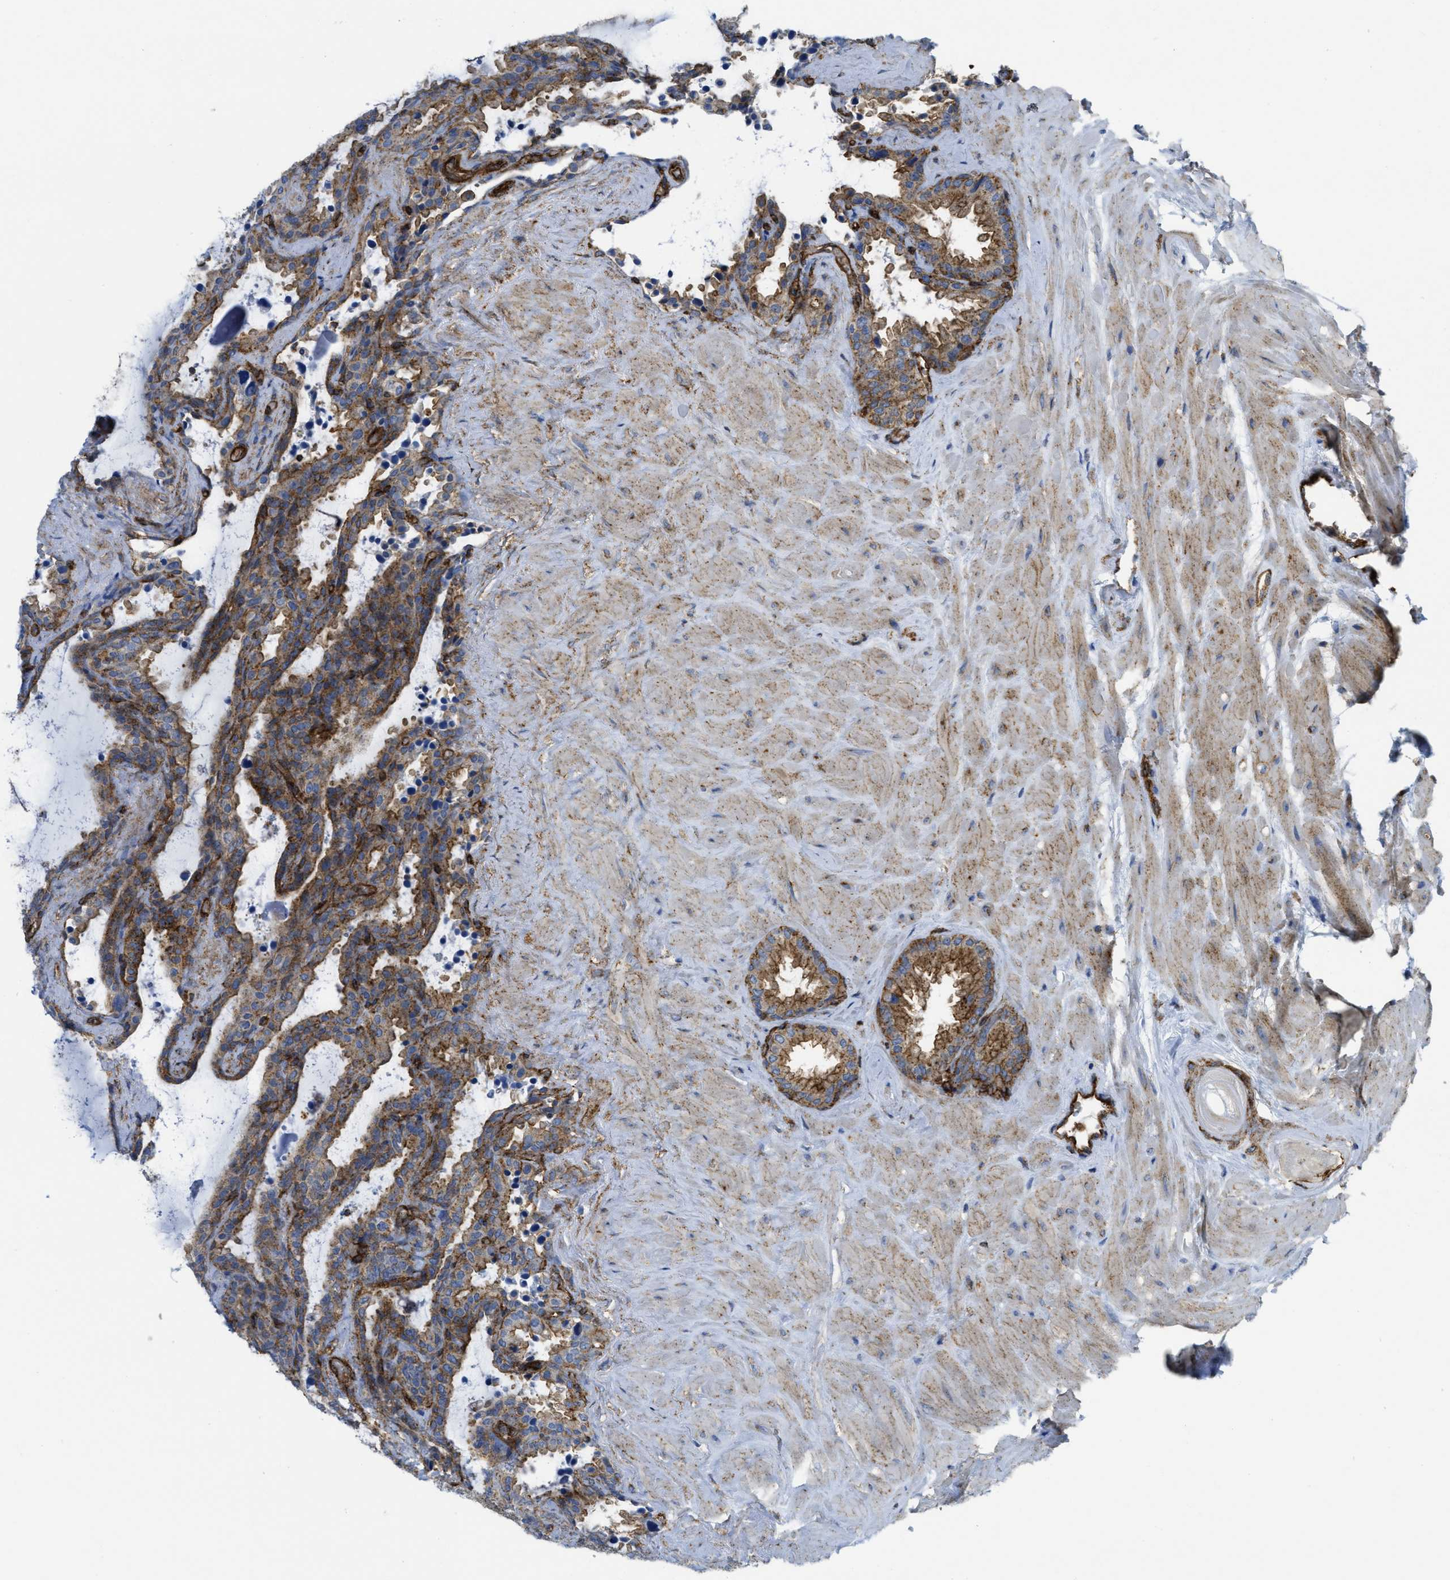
{"staining": {"intensity": "moderate", "quantity": ">75%", "location": "cytoplasmic/membranous"}, "tissue": "seminal vesicle", "cell_type": "Glandular cells", "image_type": "normal", "snomed": [{"axis": "morphology", "description": "Normal tissue, NOS"}, {"axis": "topography", "description": "Seminal veicle"}], "caption": "Protein analysis of benign seminal vesicle shows moderate cytoplasmic/membranous expression in approximately >75% of glandular cells. The staining was performed using DAB (3,3'-diaminobenzidine), with brown indicating positive protein expression. Nuclei are stained blue with hematoxylin.", "gene": "HIP1", "patient": {"sex": "male", "age": 46}}